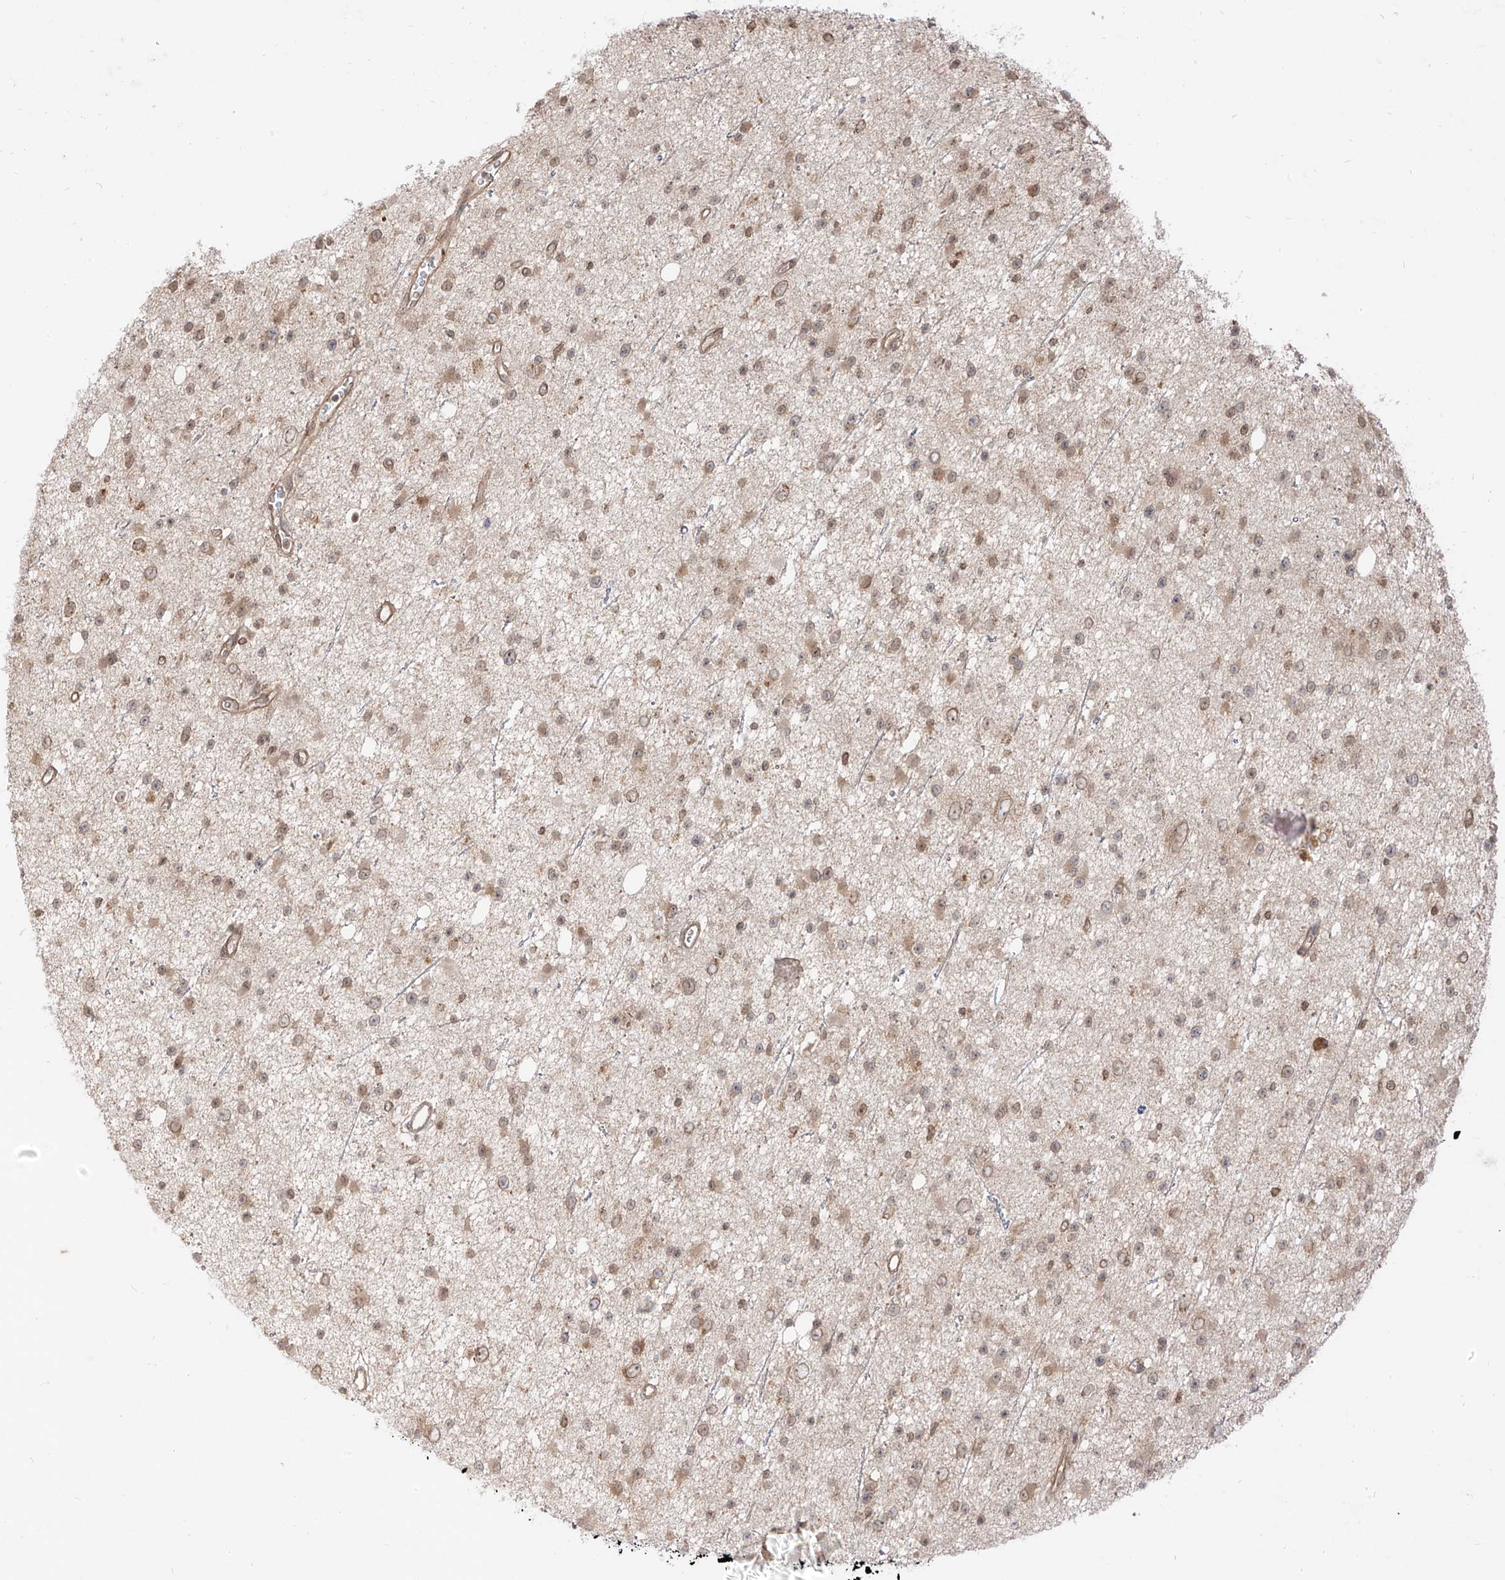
{"staining": {"intensity": "weak", "quantity": ">75%", "location": "cytoplasmic/membranous,nuclear"}, "tissue": "glioma", "cell_type": "Tumor cells", "image_type": "cancer", "snomed": [{"axis": "morphology", "description": "Glioma, malignant, Low grade"}, {"axis": "topography", "description": "Cerebral cortex"}], "caption": "Tumor cells exhibit low levels of weak cytoplasmic/membranous and nuclear expression in approximately >75% of cells in human glioma.", "gene": "LCOR", "patient": {"sex": "female", "age": 39}}